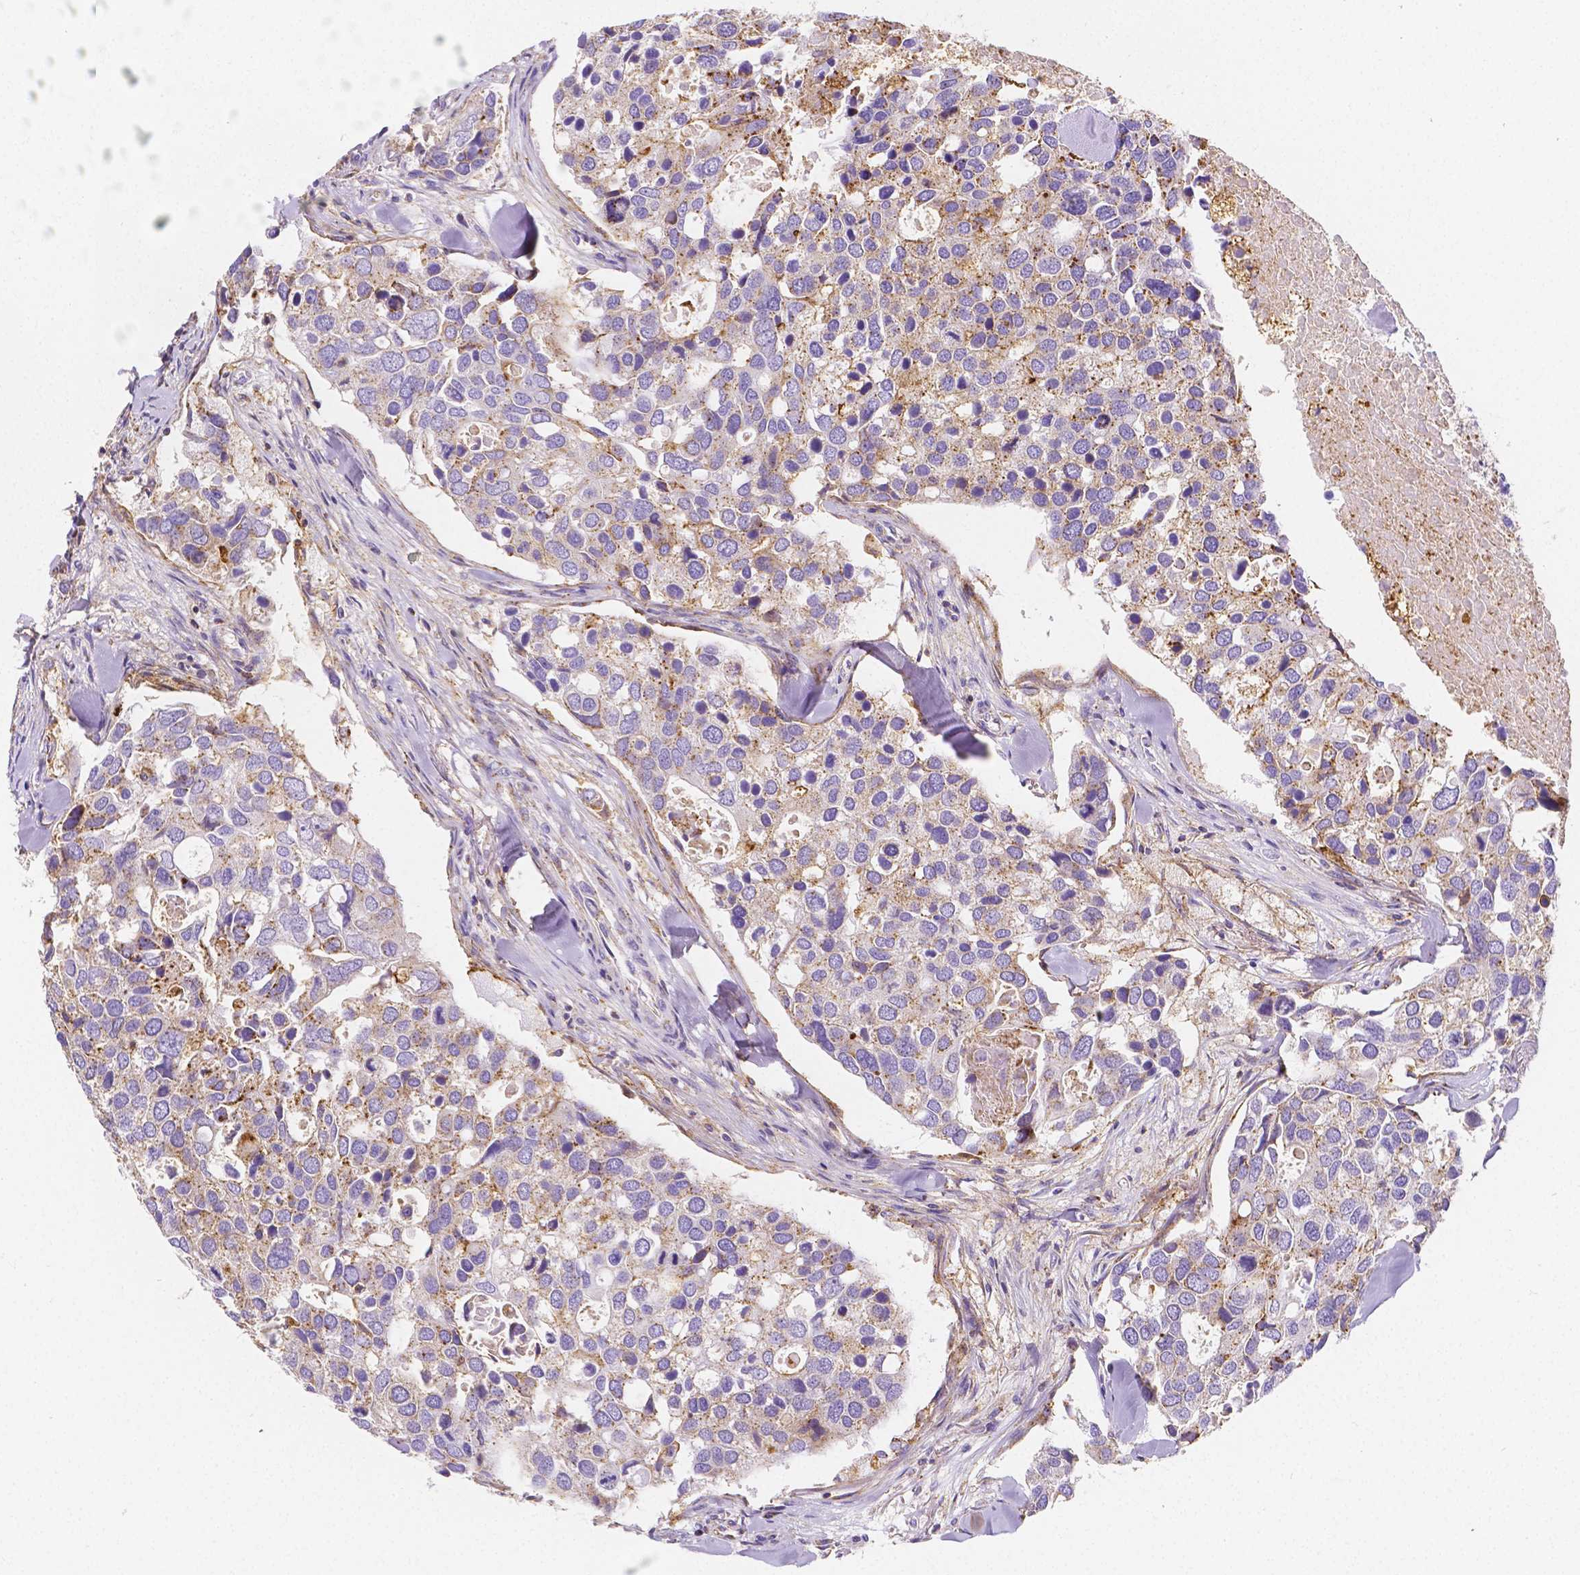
{"staining": {"intensity": "weak", "quantity": "25%-75%", "location": "cytoplasmic/membranous"}, "tissue": "breast cancer", "cell_type": "Tumor cells", "image_type": "cancer", "snomed": [{"axis": "morphology", "description": "Duct carcinoma"}, {"axis": "topography", "description": "Breast"}], "caption": "Immunohistochemical staining of human breast cancer (intraductal carcinoma) displays low levels of weak cytoplasmic/membranous positivity in approximately 25%-75% of tumor cells.", "gene": "GABRD", "patient": {"sex": "female", "age": 83}}